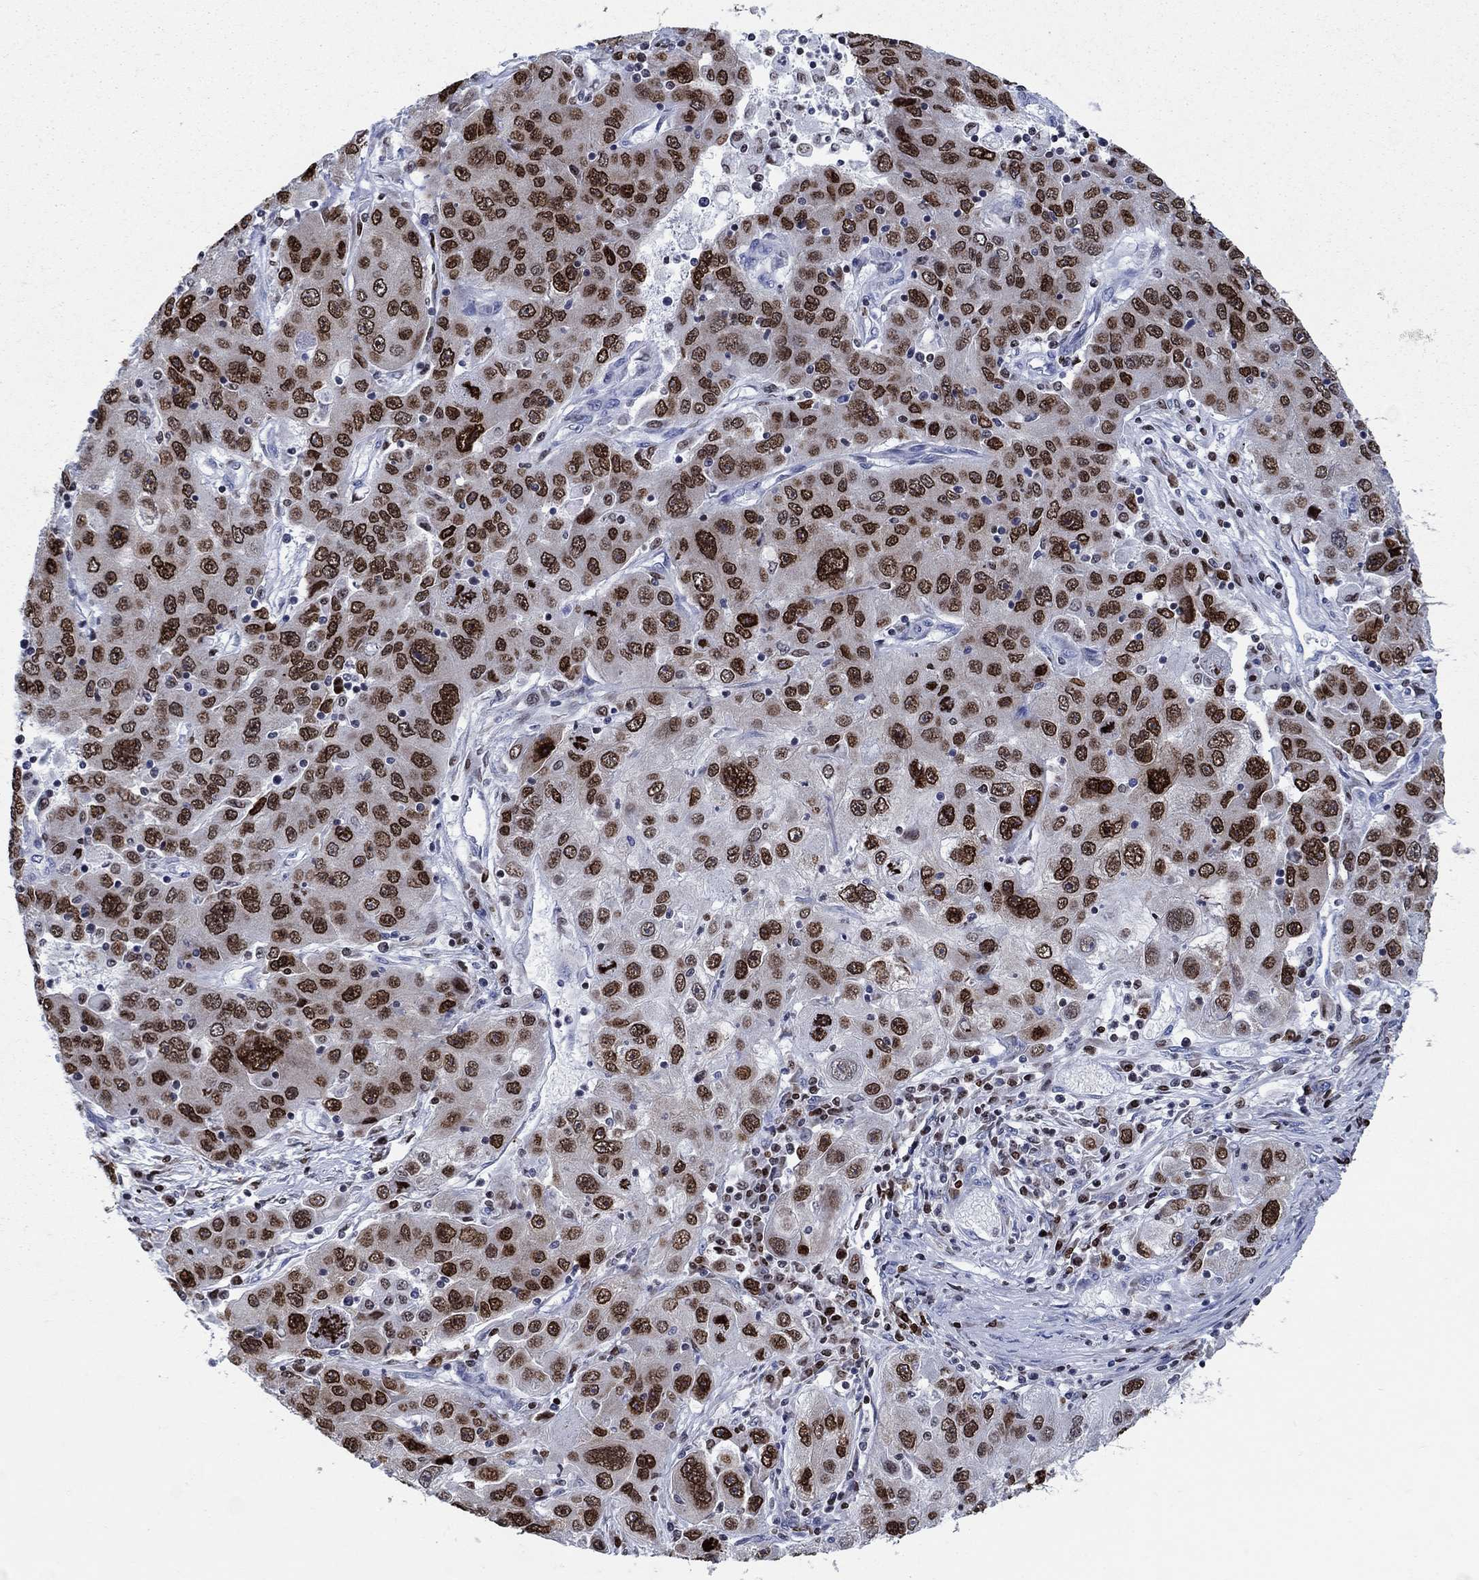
{"staining": {"intensity": "strong", "quantity": "25%-75%", "location": "nuclear"}, "tissue": "stomach cancer", "cell_type": "Tumor cells", "image_type": "cancer", "snomed": [{"axis": "morphology", "description": "Adenocarcinoma, NOS"}, {"axis": "topography", "description": "Stomach"}], "caption": "Tumor cells display high levels of strong nuclear staining in approximately 25%-75% of cells in stomach cancer (adenocarcinoma). (Brightfield microscopy of DAB IHC at high magnification).", "gene": "HMGA1", "patient": {"sex": "male", "age": 56}}